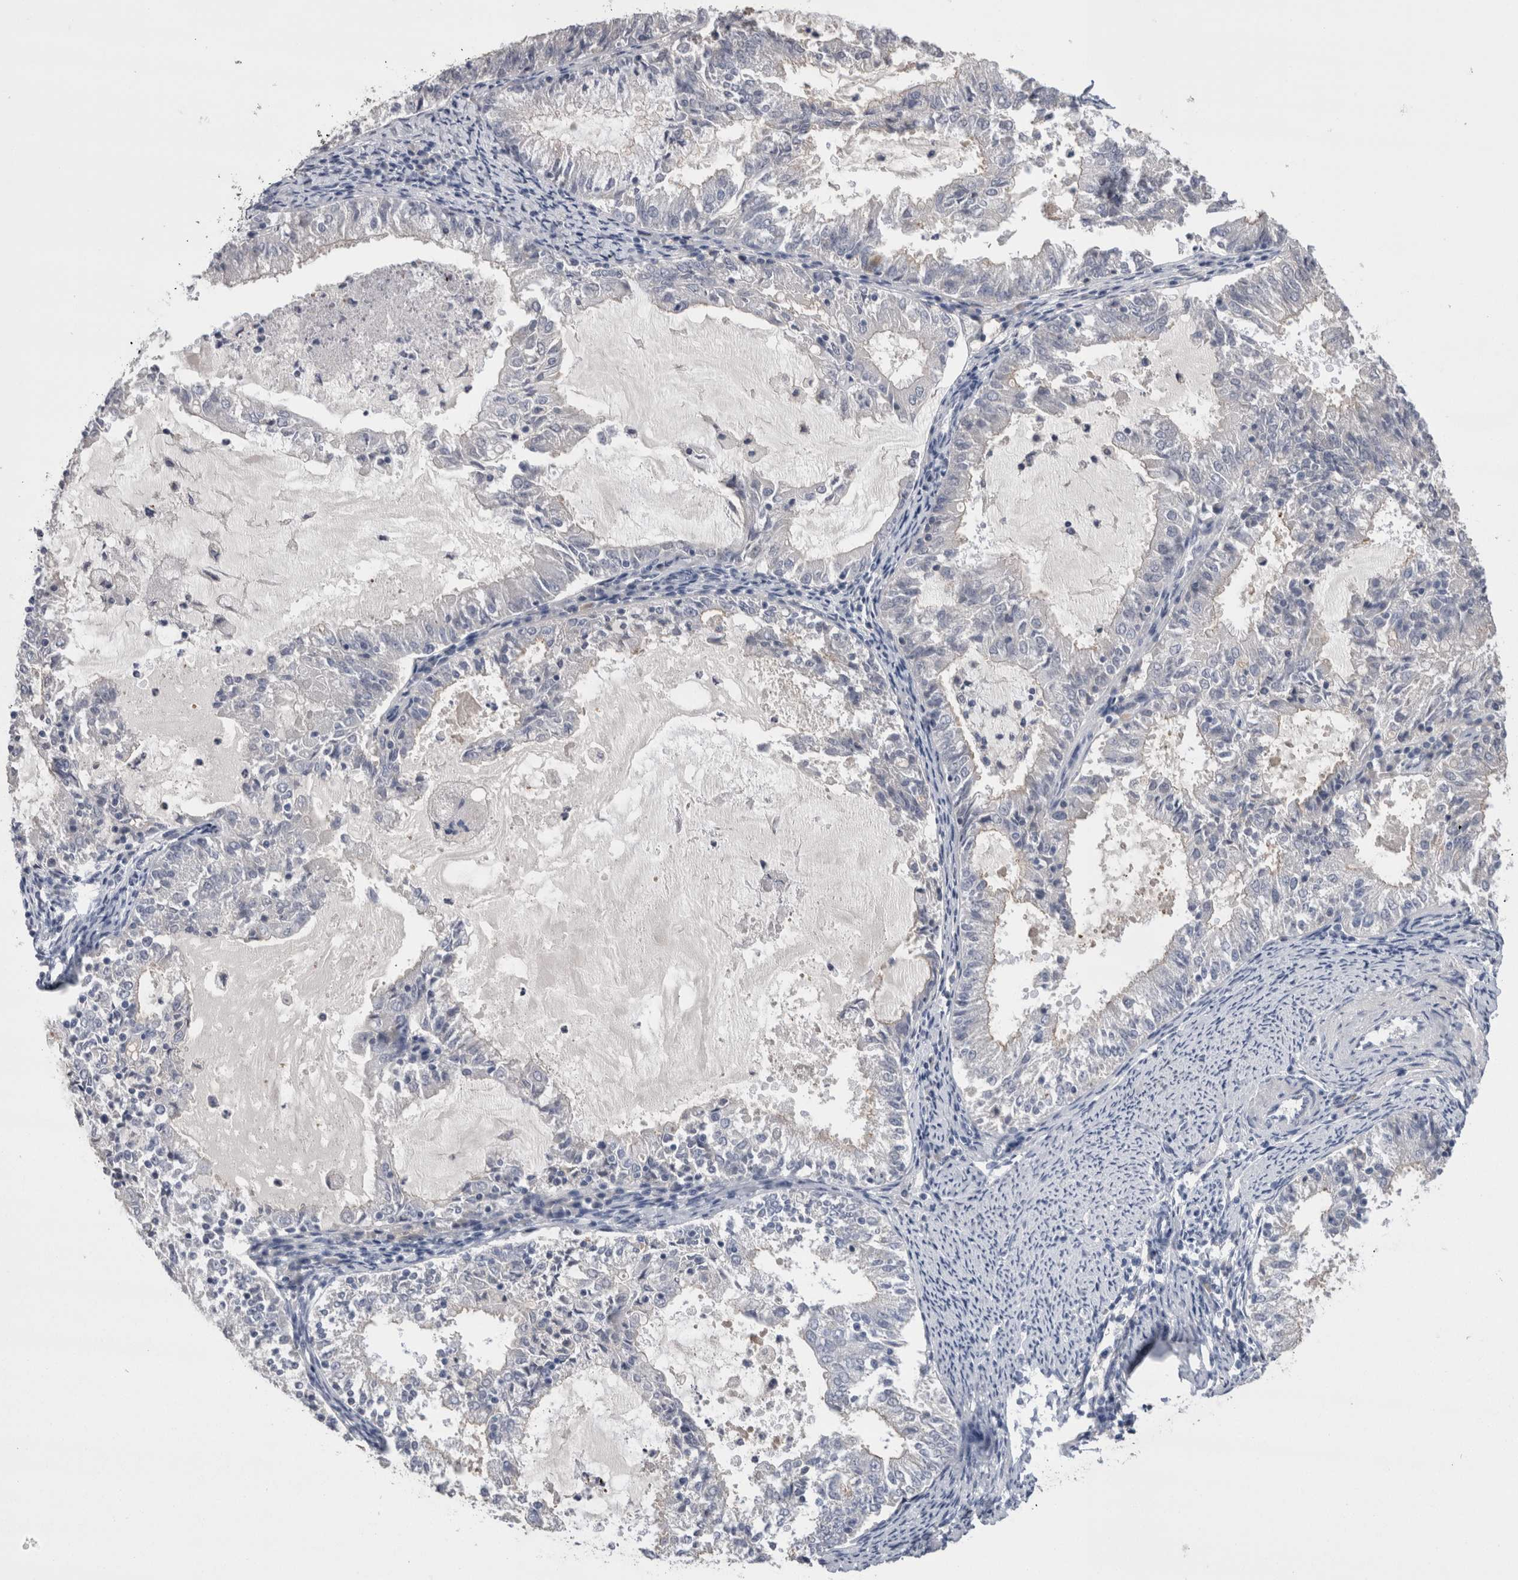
{"staining": {"intensity": "negative", "quantity": "none", "location": "none"}, "tissue": "endometrial cancer", "cell_type": "Tumor cells", "image_type": "cancer", "snomed": [{"axis": "morphology", "description": "Adenocarcinoma, NOS"}, {"axis": "topography", "description": "Endometrium"}], "caption": "A high-resolution photomicrograph shows IHC staining of endometrial cancer (adenocarcinoma), which exhibits no significant expression in tumor cells. Nuclei are stained in blue.", "gene": "REG1A", "patient": {"sex": "female", "age": 57}}